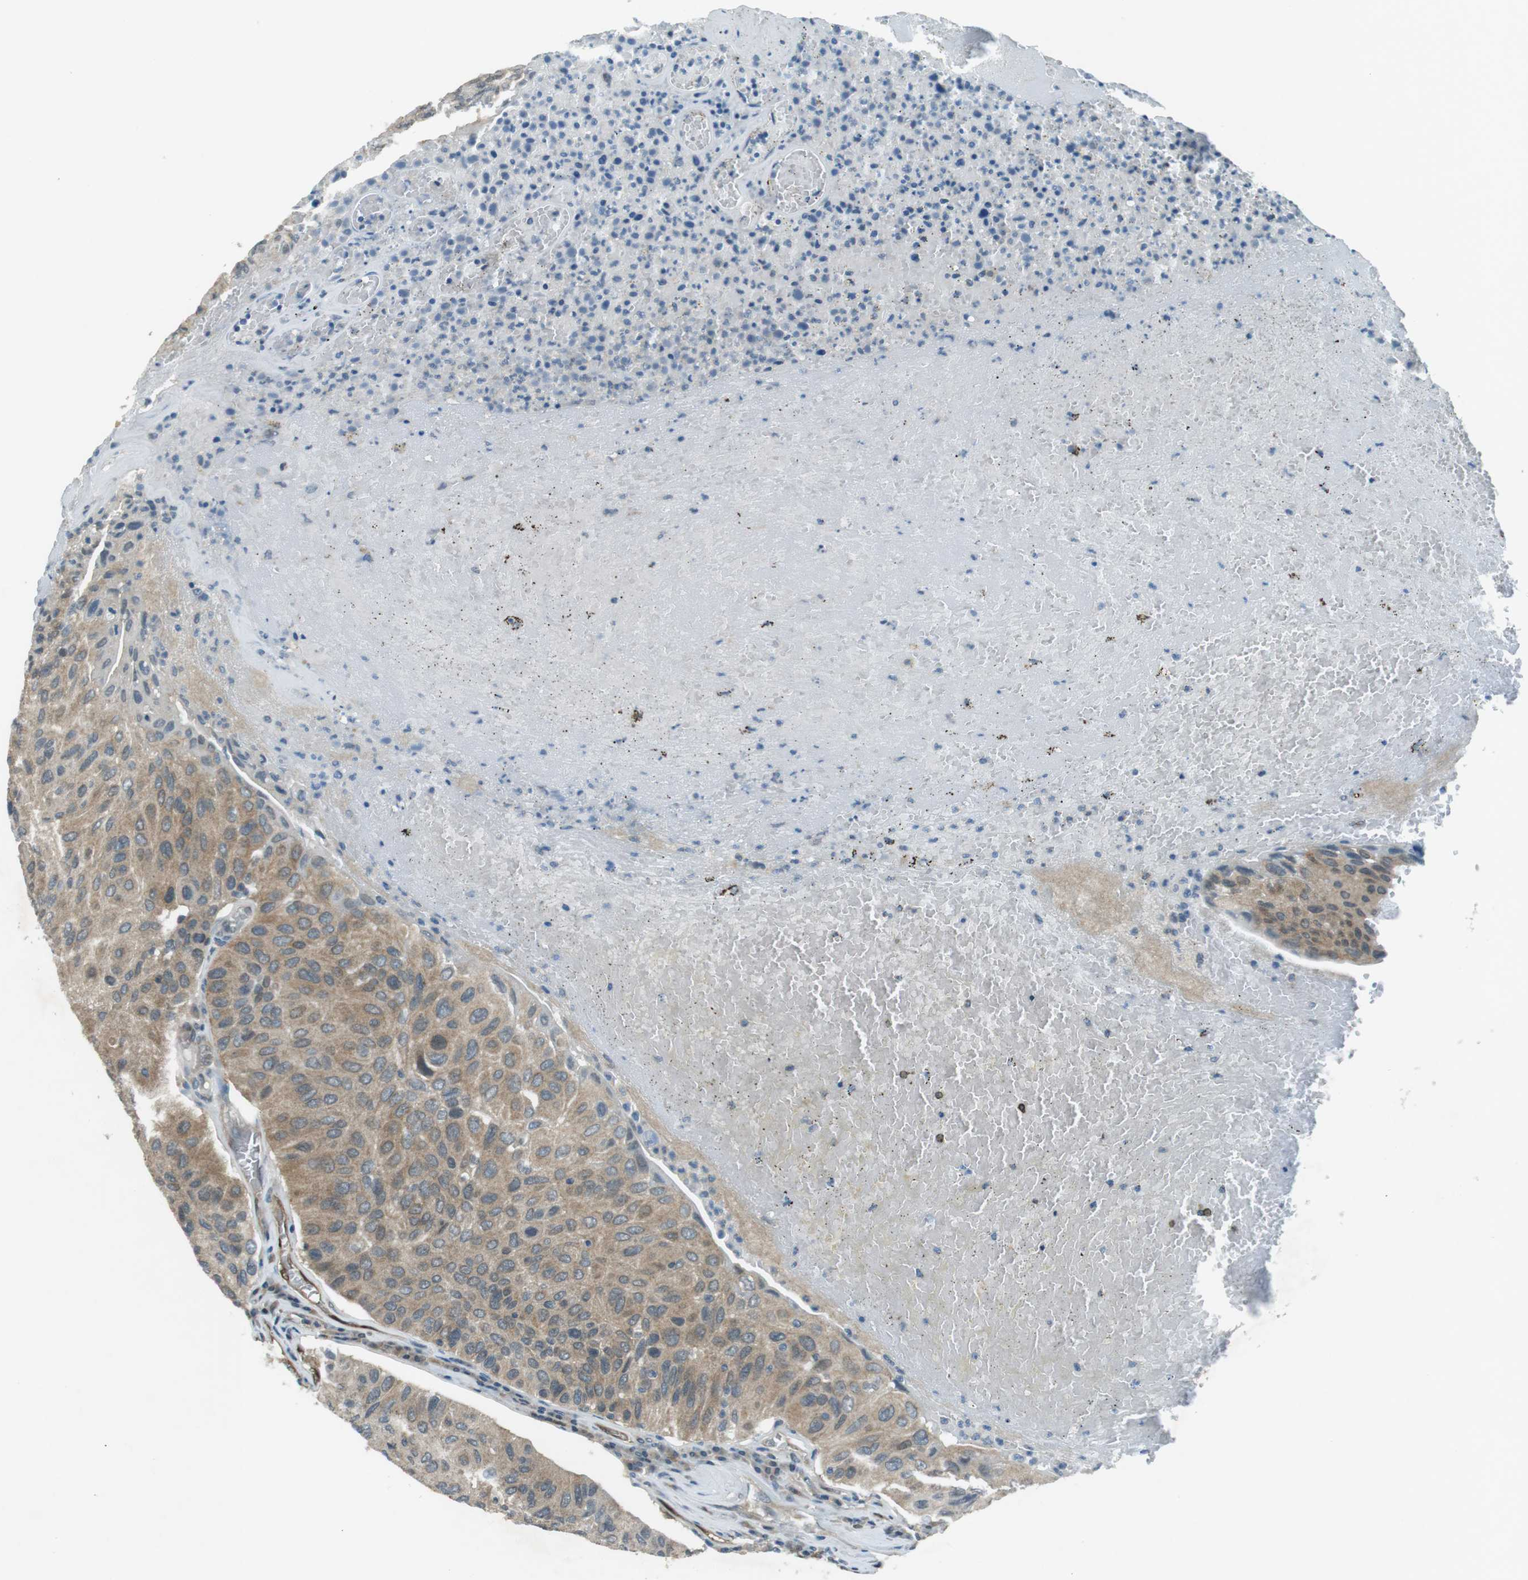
{"staining": {"intensity": "moderate", "quantity": ">75%", "location": "cytoplasmic/membranous"}, "tissue": "urothelial cancer", "cell_type": "Tumor cells", "image_type": "cancer", "snomed": [{"axis": "morphology", "description": "Urothelial carcinoma, High grade"}, {"axis": "topography", "description": "Urinary bladder"}], "caption": "Immunohistochemical staining of human high-grade urothelial carcinoma reveals medium levels of moderate cytoplasmic/membranous protein positivity in approximately >75% of tumor cells.", "gene": "MFAP3", "patient": {"sex": "male", "age": 66}}